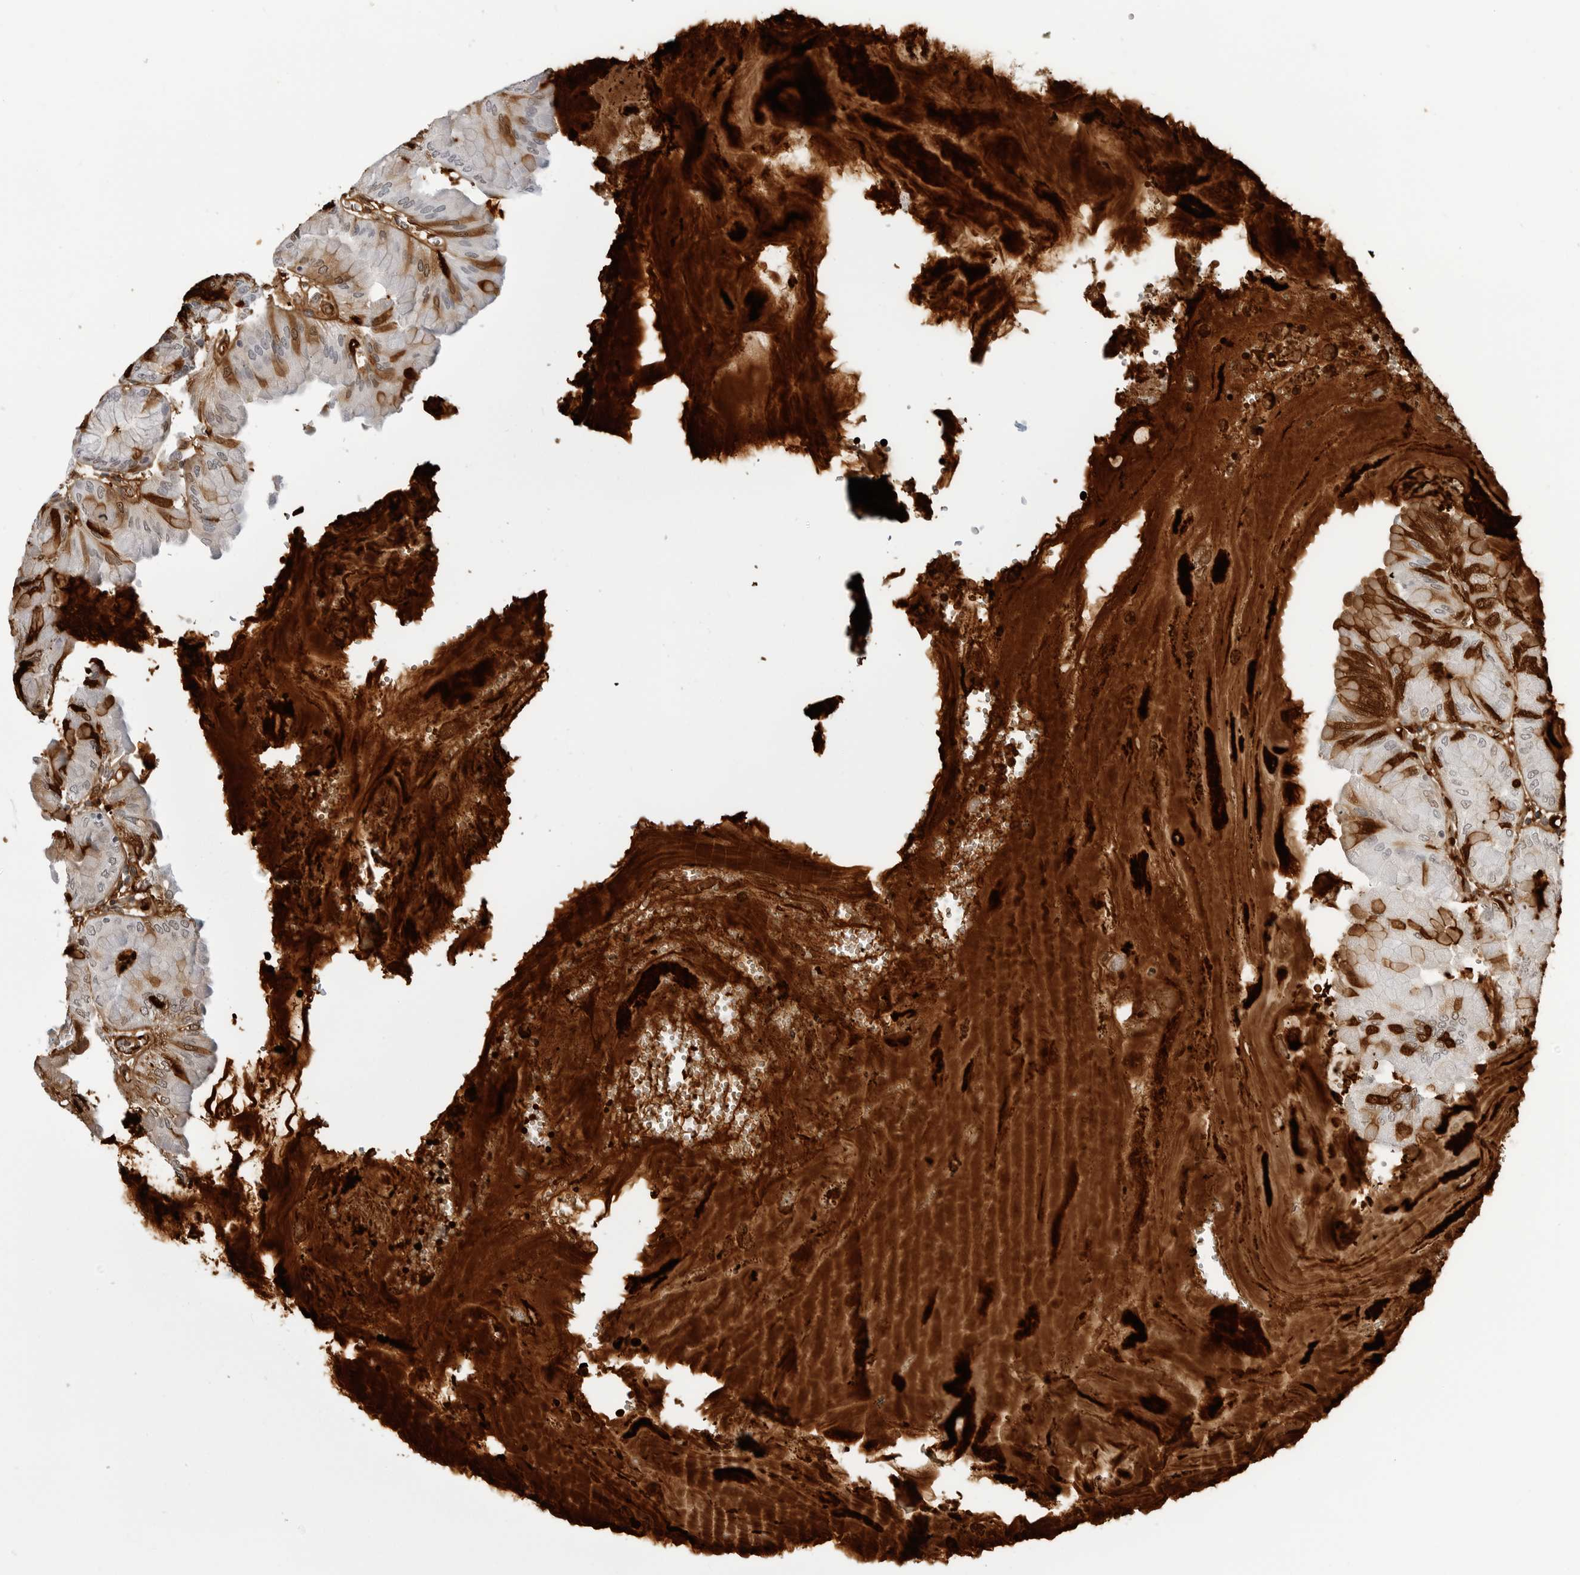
{"staining": {"intensity": "strong", "quantity": "25%-75%", "location": "cytoplasmic/membranous"}, "tissue": "stomach", "cell_type": "Glandular cells", "image_type": "normal", "snomed": [{"axis": "morphology", "description": "Normal tissue, NOS"}, {"axis": "topography", "description": "Stomach, lower"}], "caption": "Immunohistochemistry image of normal stomach: stomach stained using IHC shows high levels of strong protein expression localized specifically in the cytoplasmic/membranous of glandular cells, appearing as a cytoplasmic/membranous brown color.", "gene": "PGA3", "patient": {"sex": "male", "age": 71}}